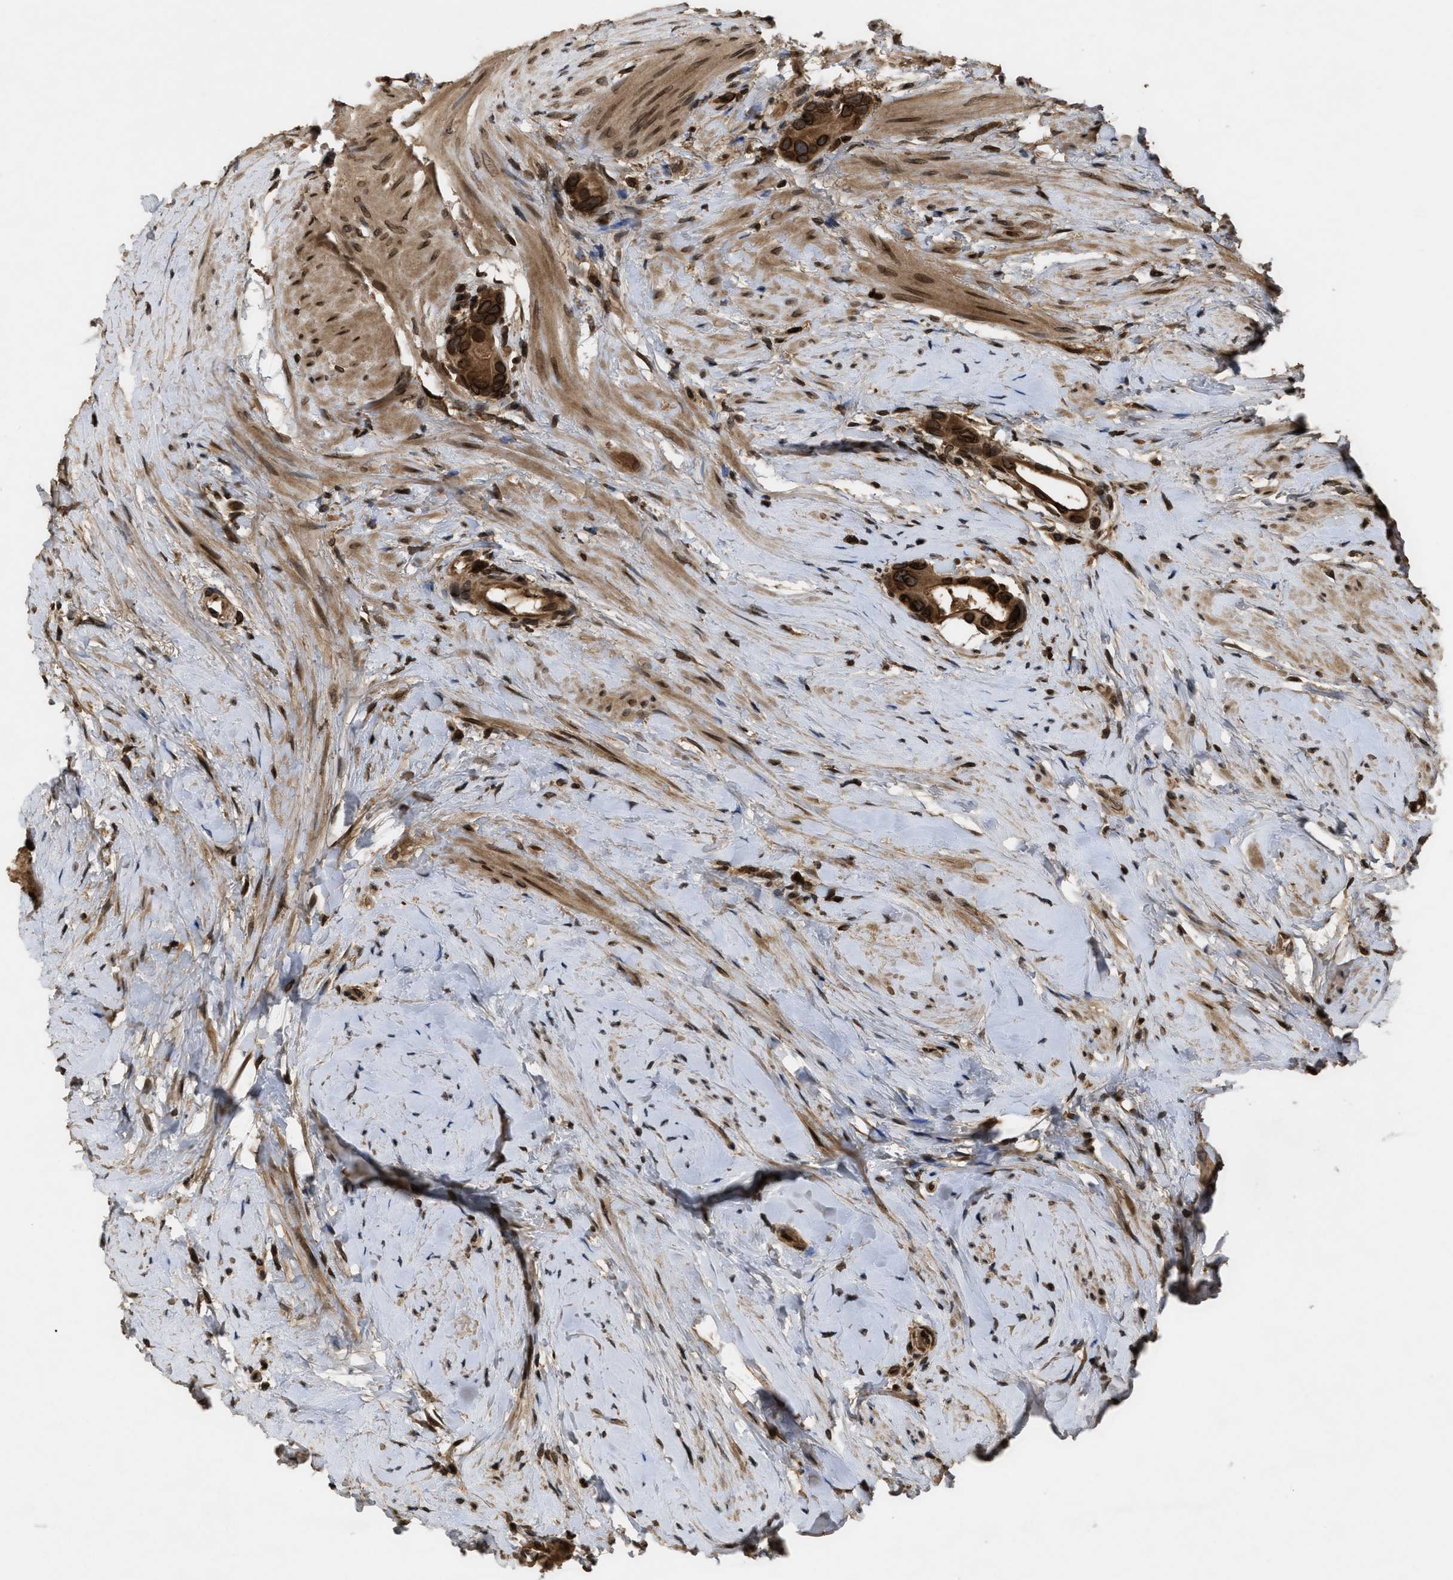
{"staining": {"intensity": "strong", "quantity": ">75%", "location": "cytoplasmic/membranous,nuclear"}, "tissue": "colorectal cancer", "cell_type": "Tumor cells", "image_type": "cancer", "snomed": [{"axis": "morphology", "description": "Adenocarcinoma, NOS"}, {"axis": "topography", "description": "Rectum"}], "caption": "About >75% of tumor cells in human adenocarcinoma (colorectal) show strong cytoplasmic/membranous and nuclear protein expression as visualized by brown immunohistochemical staining.", "gene": "CRY1", "patient": {"sex": "male", "age": 51}}